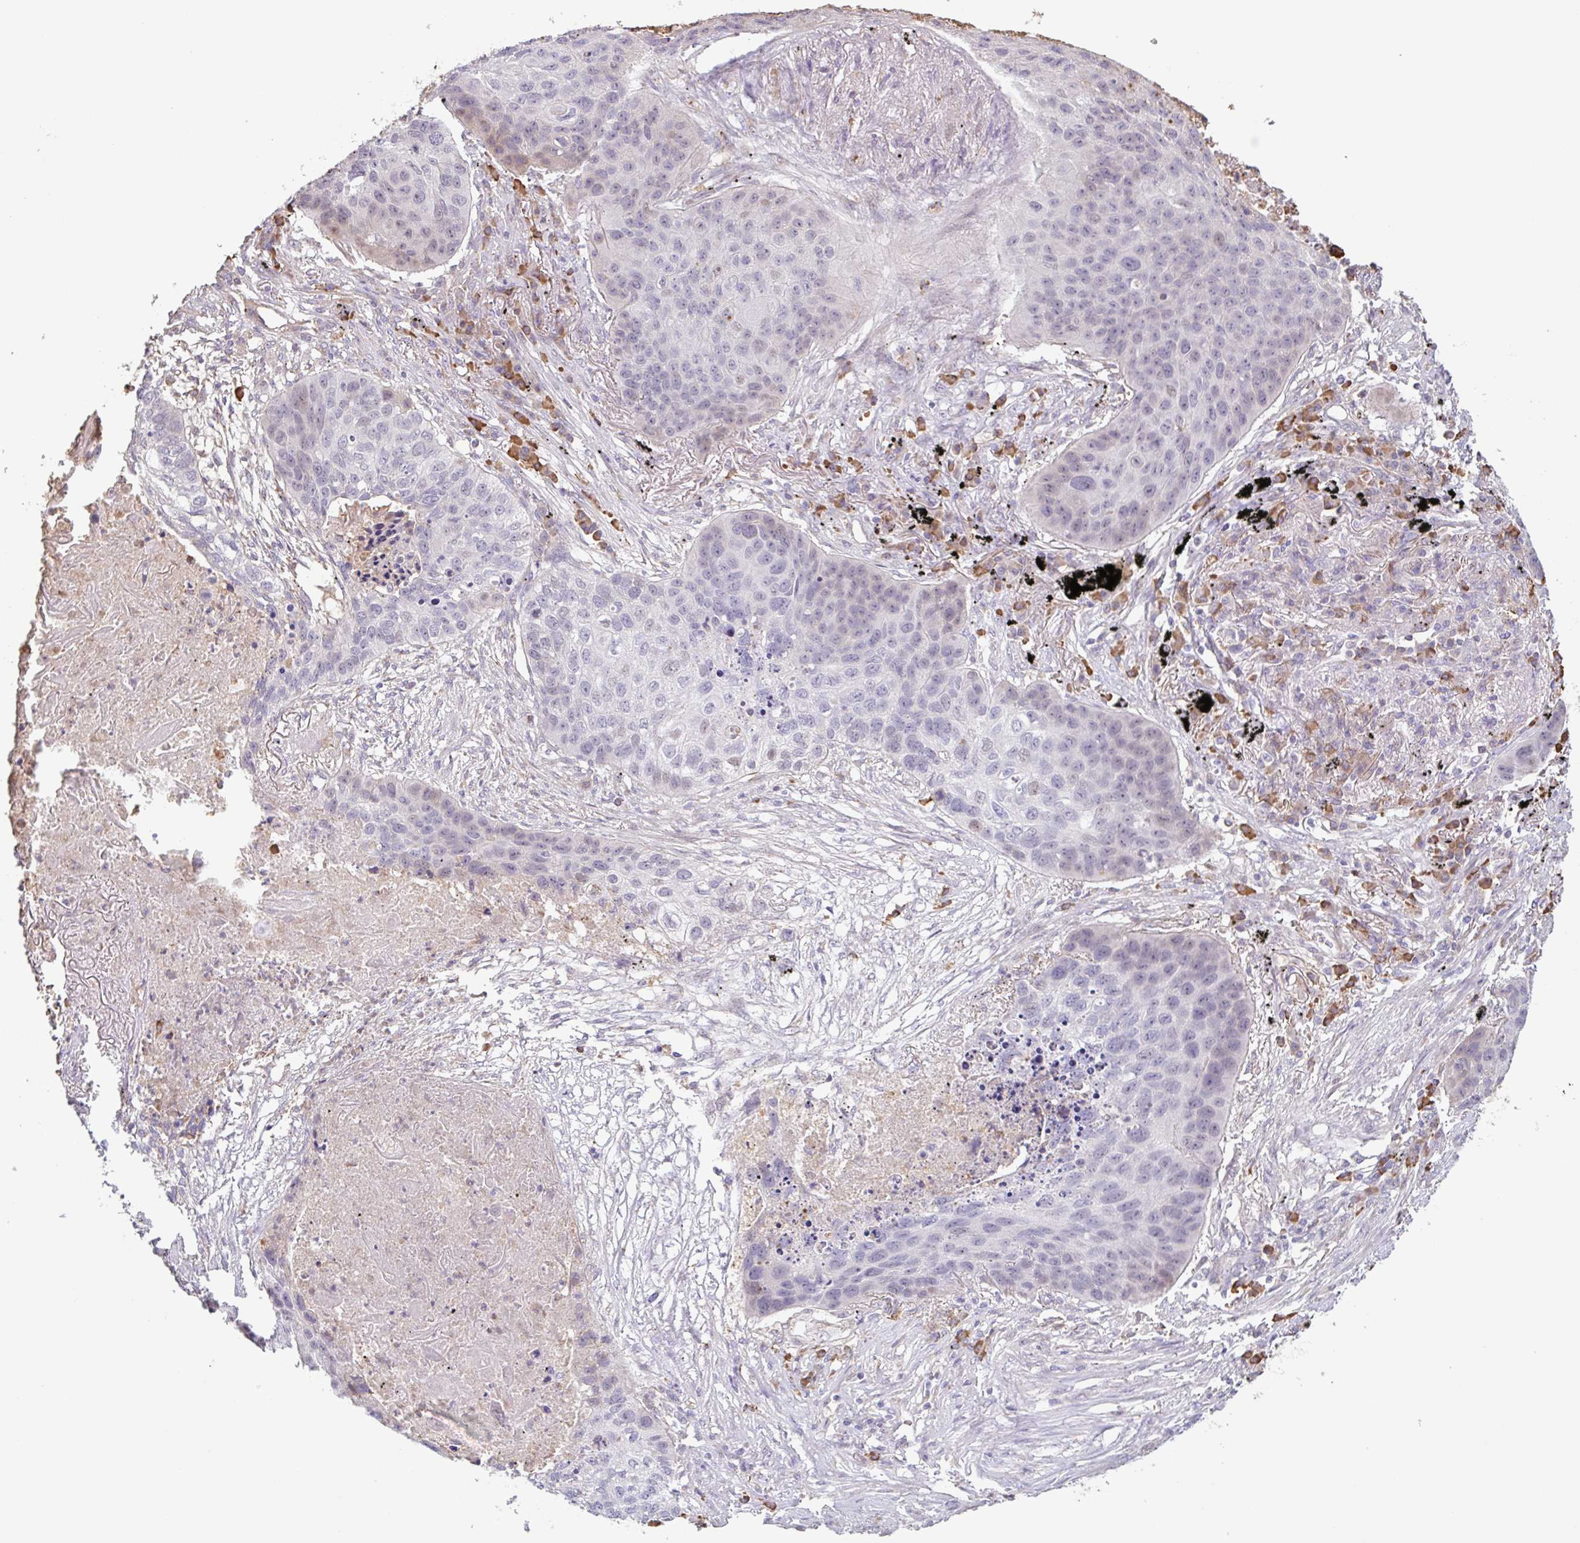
{"staining": {"intensity": "weak", "quantity": "<25%", "location": "nuclear"}, "tissue": "lung cancer", "cell_type": "Tumor cells", "image_type": "cancer", "snomed": [{"axis": "morphology", "description": "Squamous cell carcinoma, NOS"}, {"axis": "topography", "description": "Lung"}], "caption": "IHC histopathology image of lung squamous cell carcinoma stained for a protein (brown), which displays no staining in tumor cells.", "gene": "TAF1D", "patient": {"sex": "female", "age": 63}}